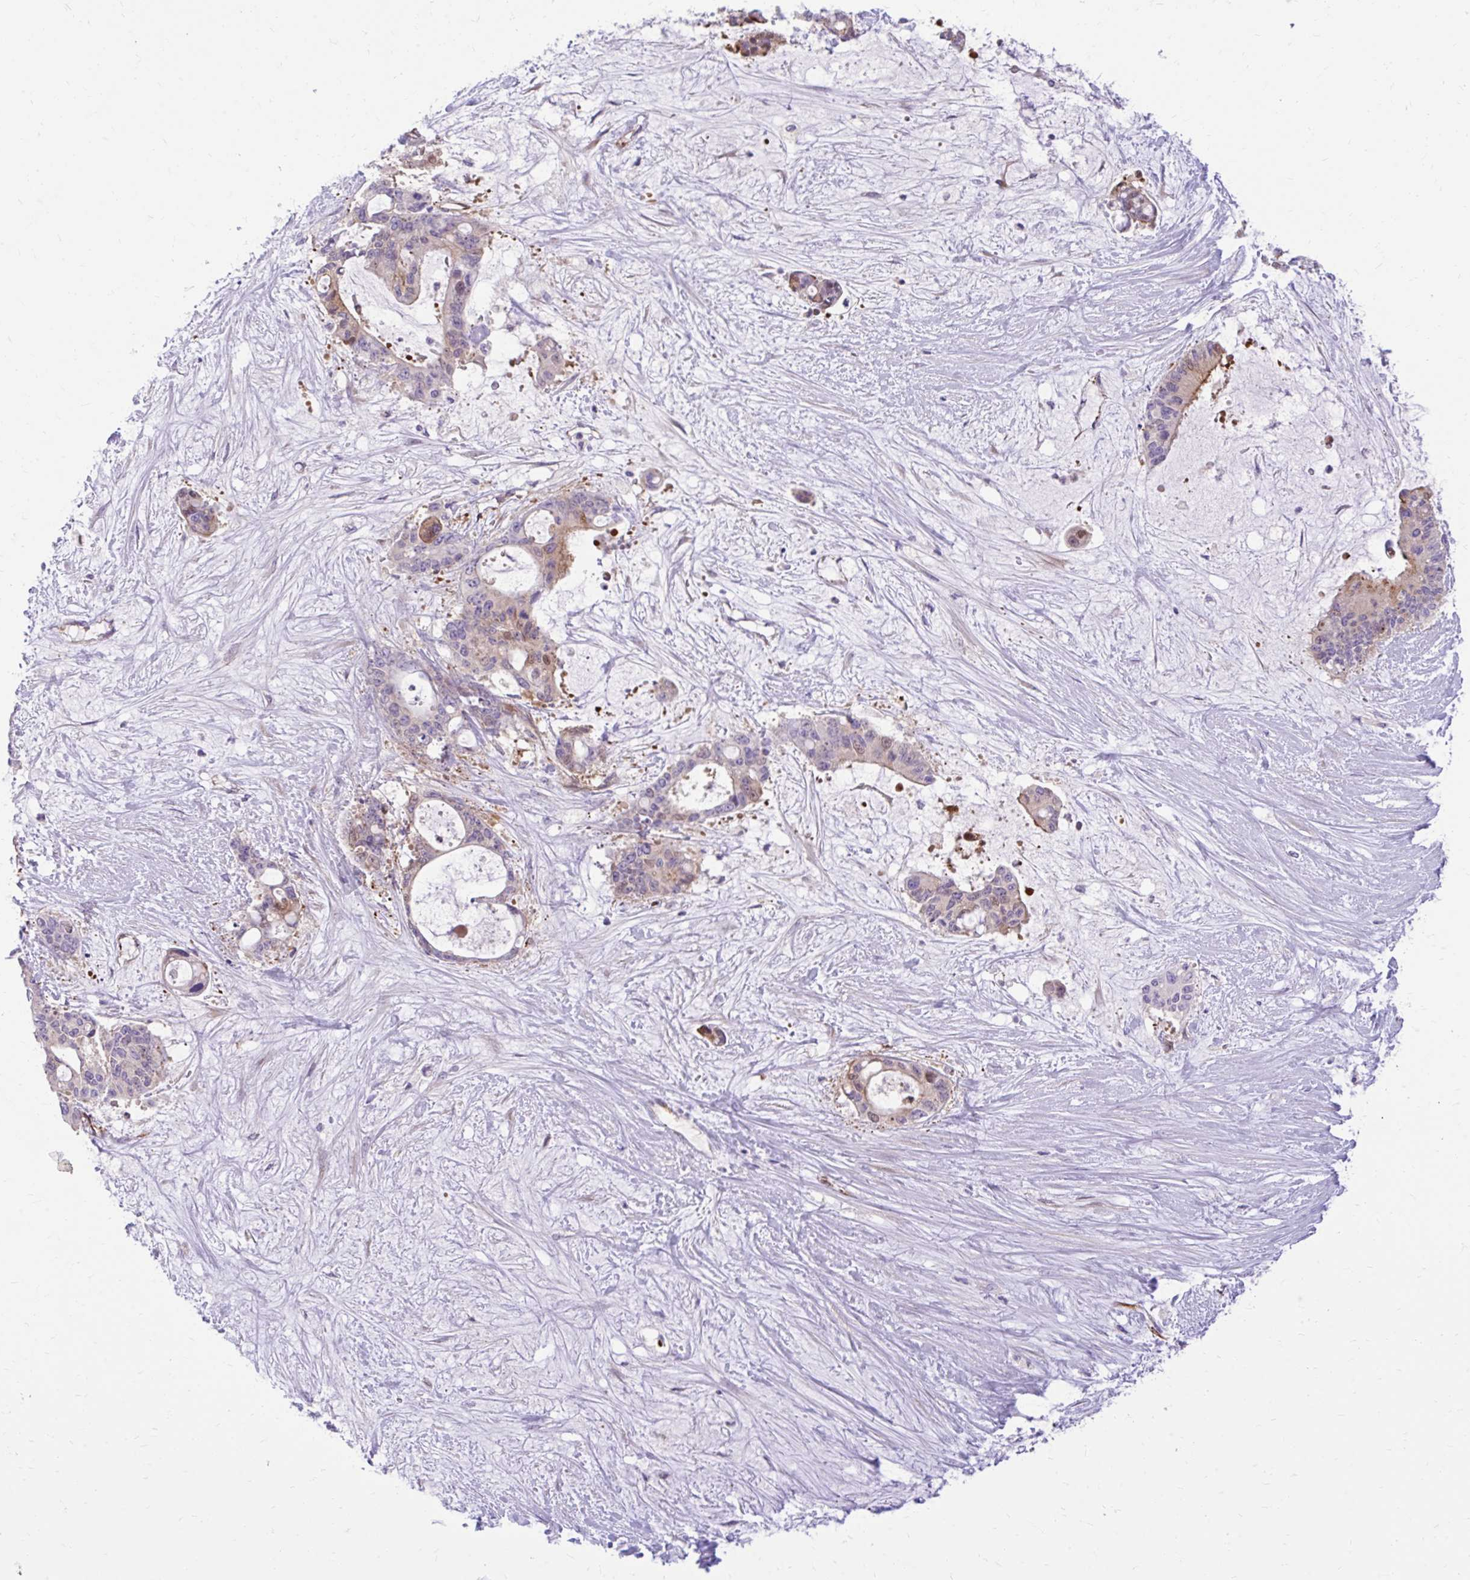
{"staining": {"intensity": "moderate", "quantity": "<25%", "location": "cytoplasmic/membranous,nuclear"}, "tissue": "liver cancer", "cell_type": "Tumor cells", "image_type": "cancer", "snomed": [{"axis": "morphology", "description": "Normal tissue, NOS"}, {"axis": "morphology", "description": "Cholangiocarcinoma"}, {"axis": "topography", "description": "Liver"}, {"axis": "topography", "description": "Peripheral nerve tissue"}], "caption": "Cholangiocarcinoma (liver) stained with a protein marker demonstrates moderate staining in tumor cells.", "gene": "ESPNL", "patient": {"sex": "female", "age": 73}}